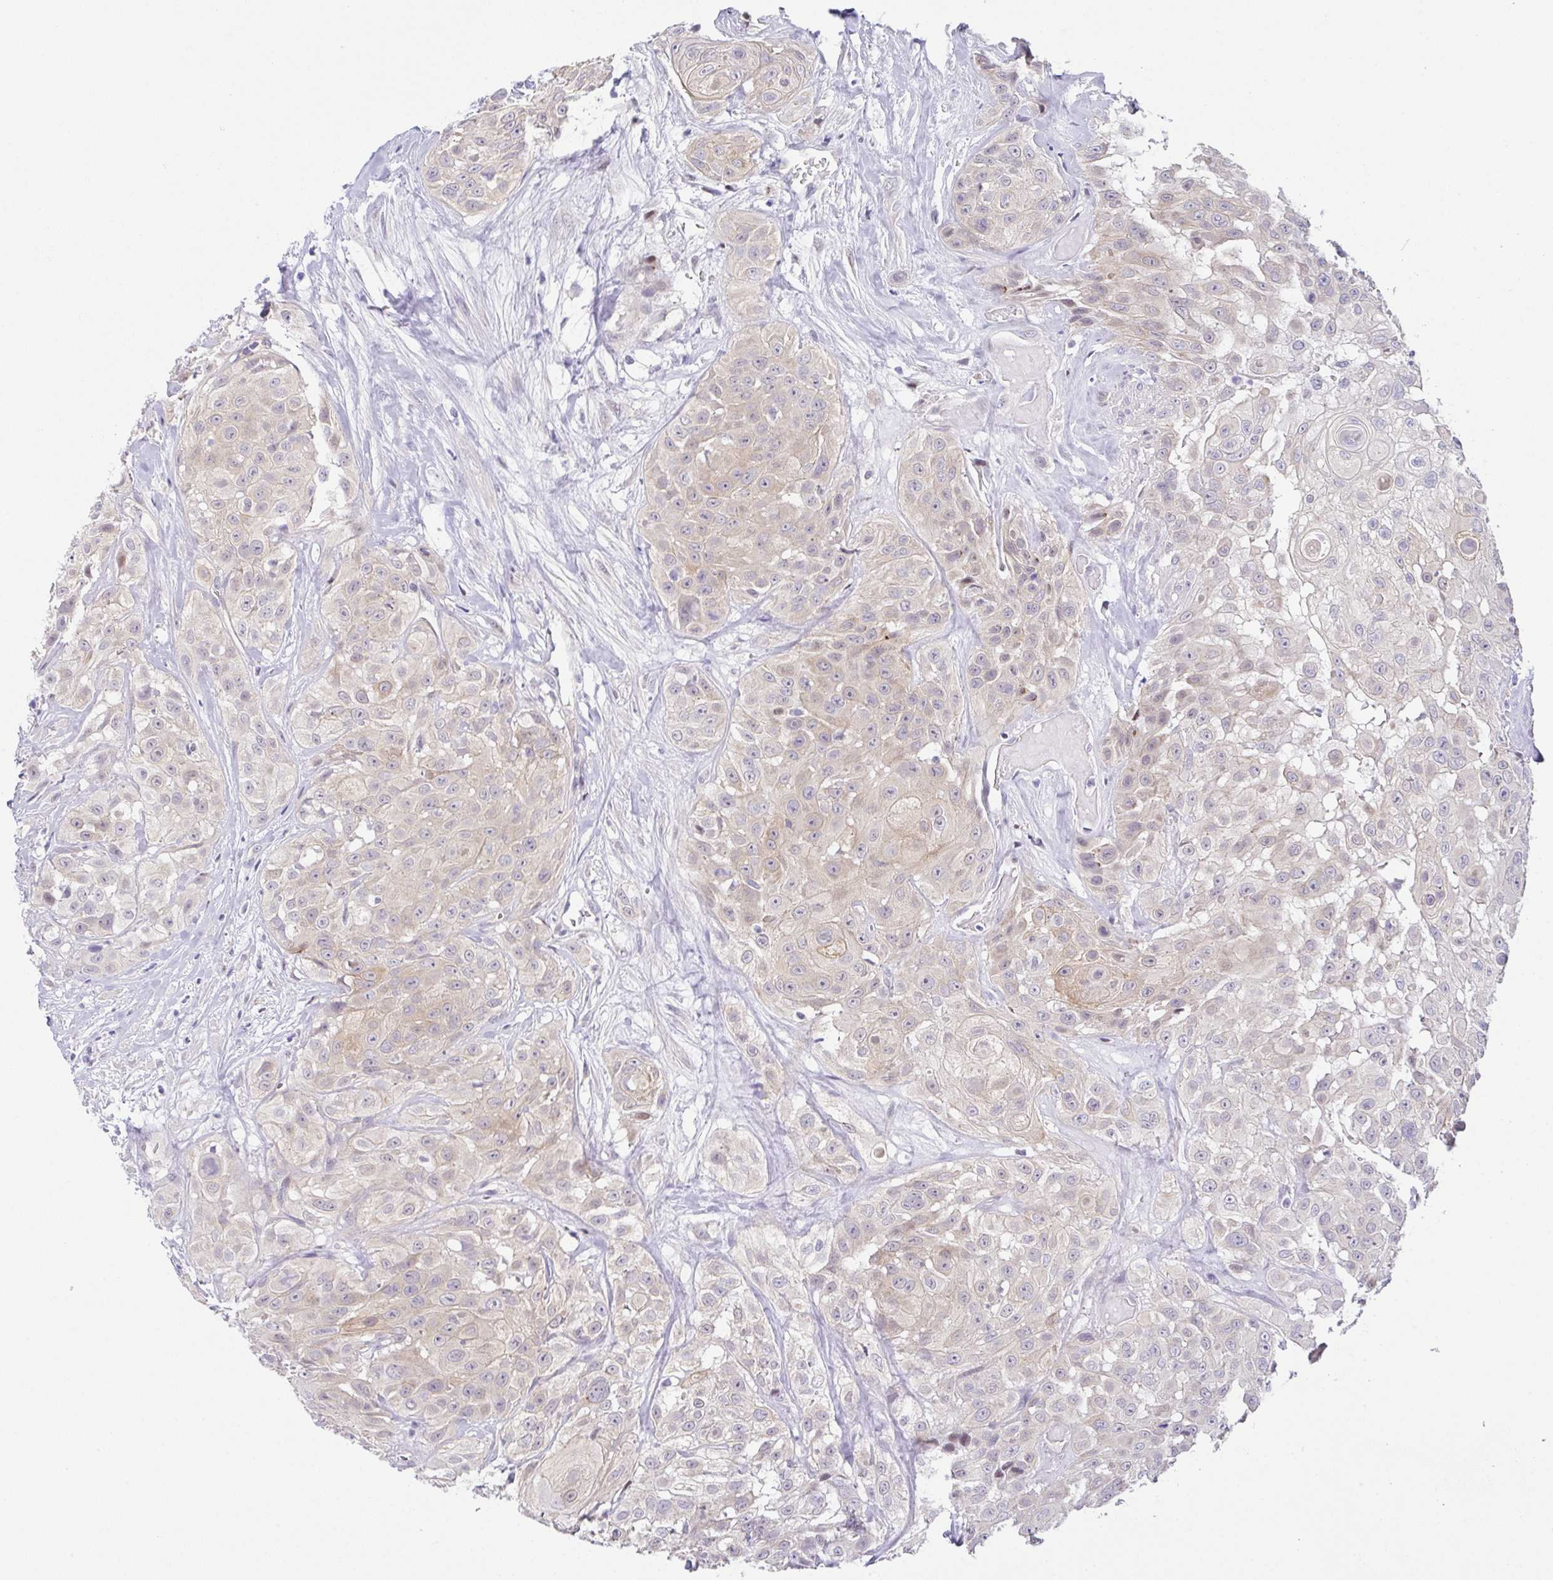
{"staining": {"intensity": "negative", "quantity": "none", "location": "none"}, "tissue": "head and neck cancer", "cell_type": "Tumor cells", "image_type": "cancer", "snomed": [{"axis": "morphology", "description": "Squamous cell carcinoma, NOS"}, {"axis": "topography", "description": "Head-Neck"}], "caption": "The photomicrograph exhibits no significant staining in tumor cells of head and neck squamous cell carcinoma.", "gene": "CGNL1", "patient": {"sex": "male", "age": 83}}